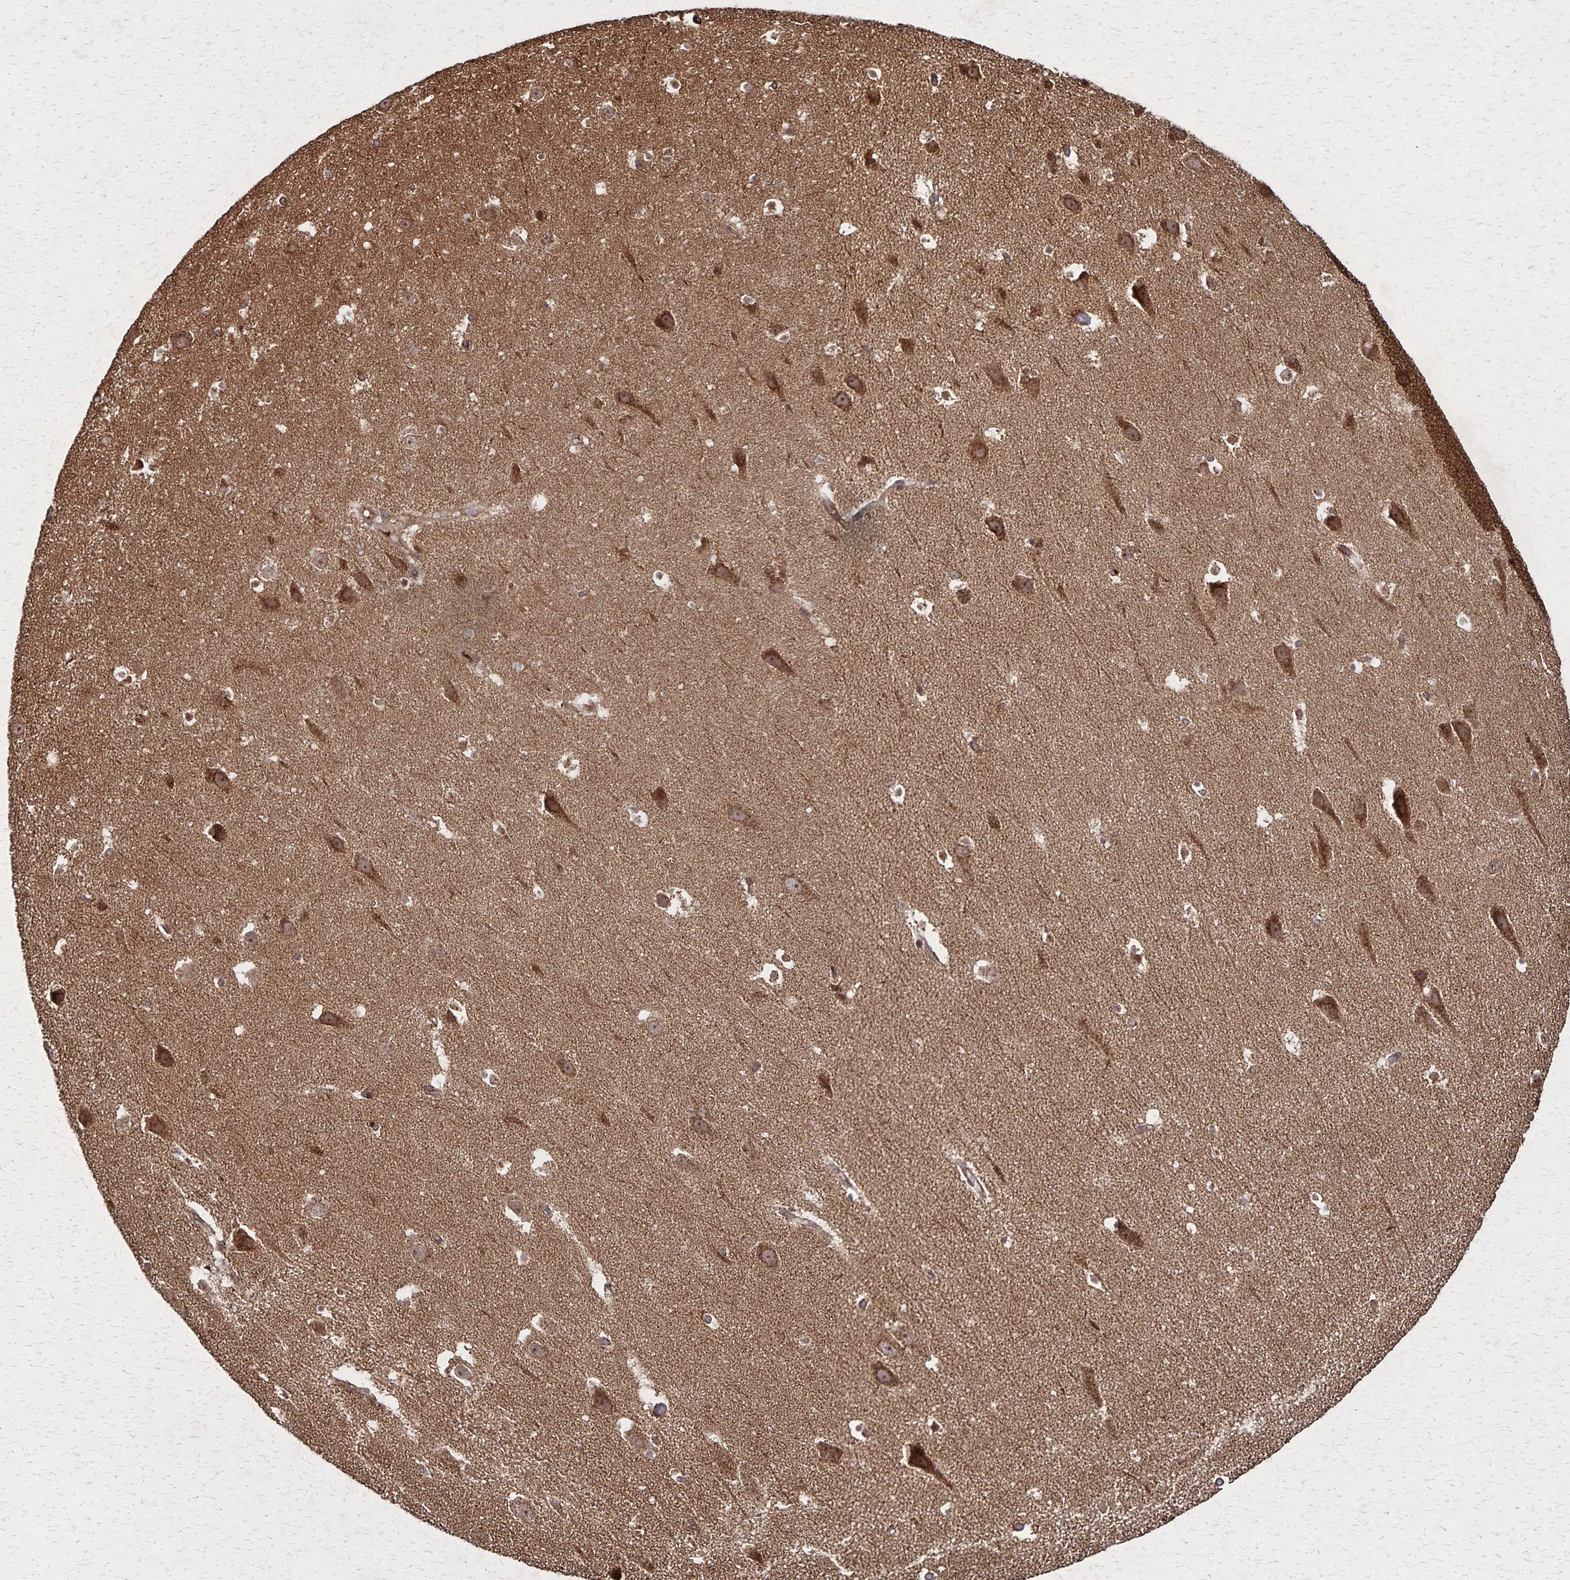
{"staining": {"intensity": "moderate", "quantity": "<25%", "location": "cytoplasmic/membranous"}, "tissue": "hippocampus", "cell_type": "Glial cells", "image_type": "normal", "snomed": [{"axis": "morphology", "description": "Normal tissue, NOS"}, {"axis": "topography", "description": "Hippocampus"}], "caption": "DAB (3,3'-diaminobenzidine) immunohistochemical staining of benign human hippocampus shows moderate cytoplasmic/membranous protein expression in approximately <25% of glial cells.", "gene": "NFS1", "patient": {"sex": "male", "age": 26}}